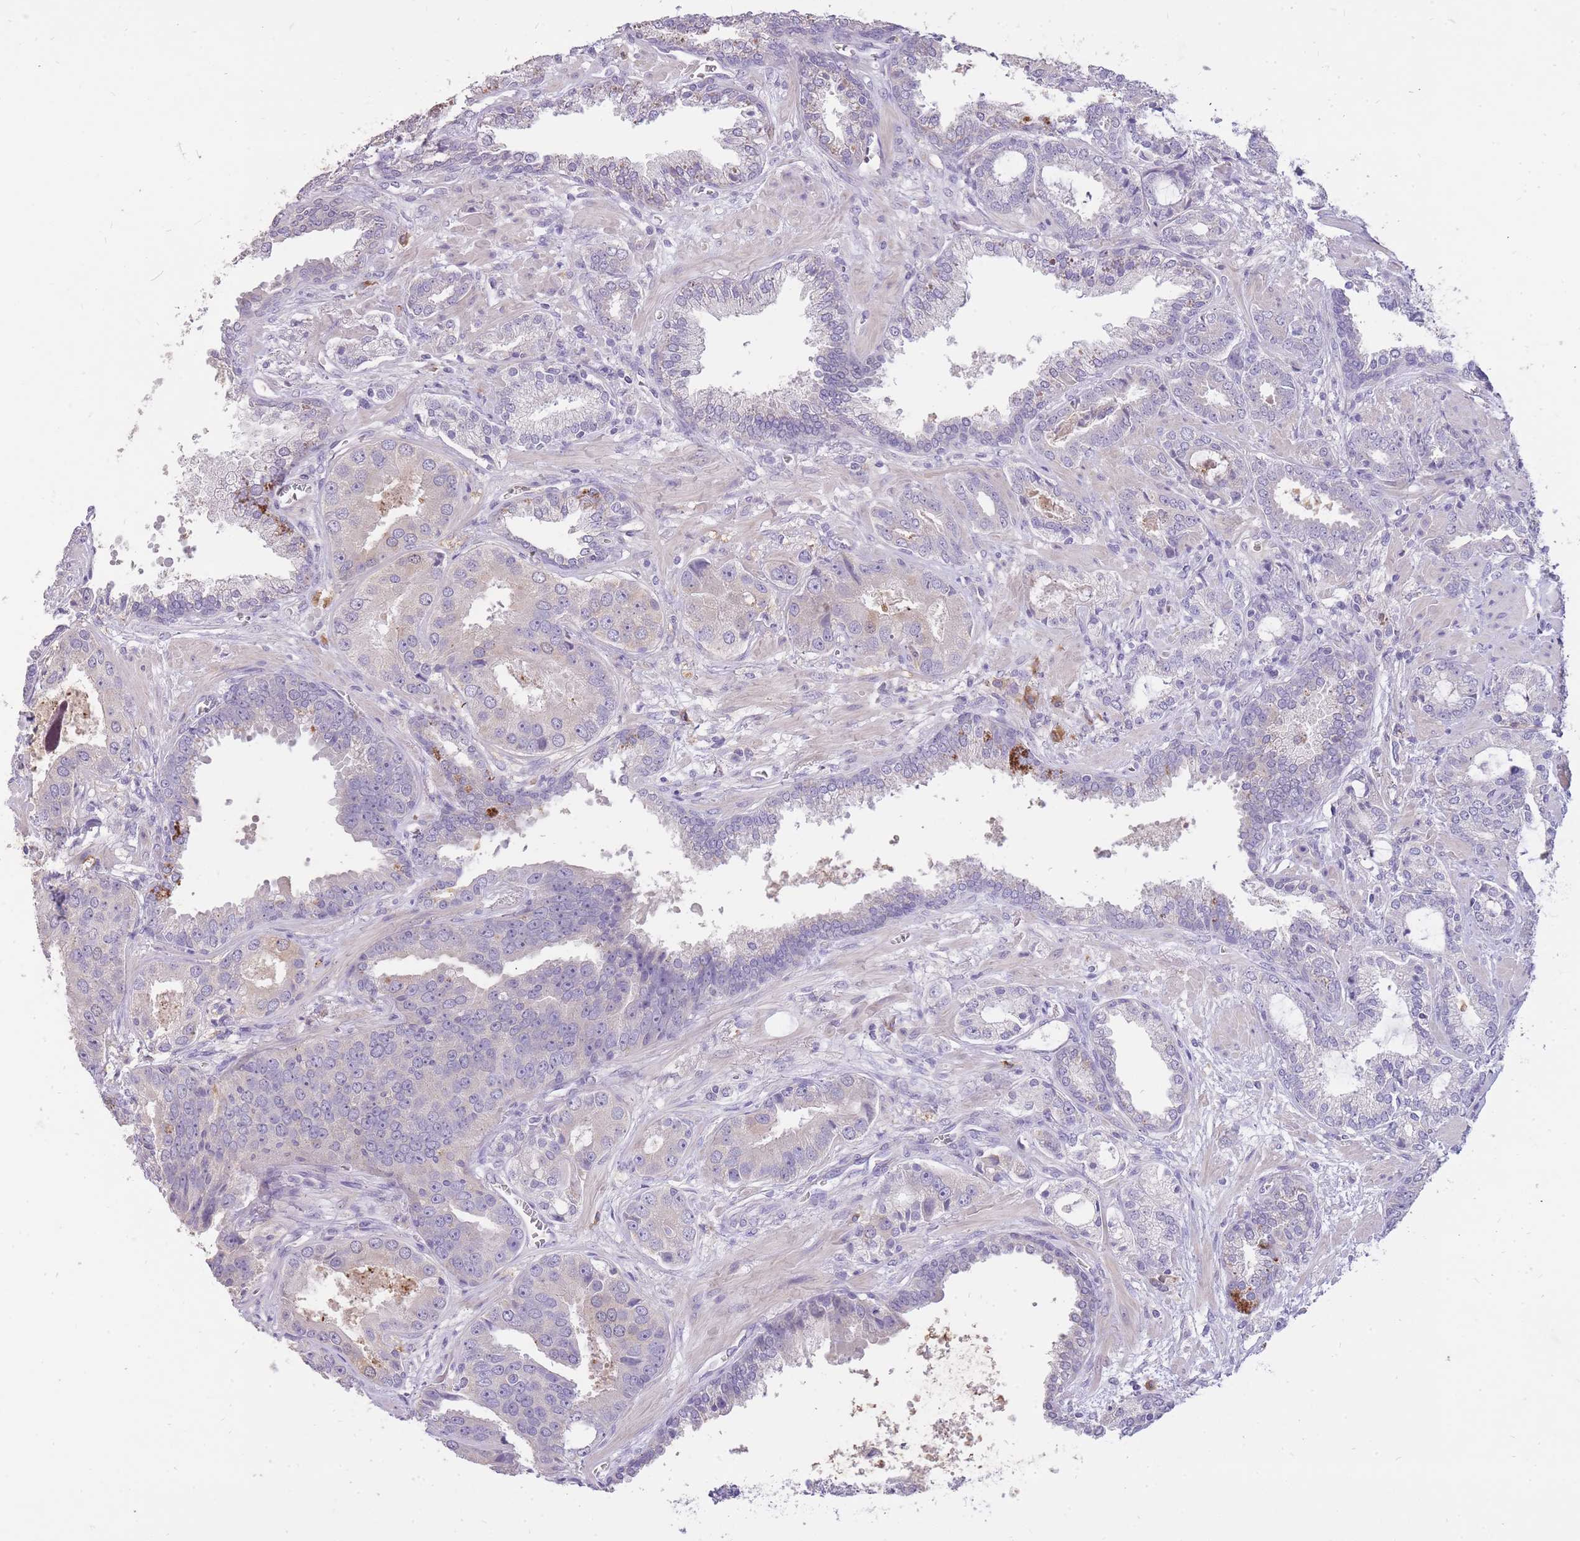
{"staining": {"intensity": "negative", "quantity": "none", "location": "none"}, "tissue": "prostate cancer", "cell_type": "Tumor cells", "image_type": "cancer", "snomed": [{"axis": "morphology", "description": "Adenocarcinoma, High grade"}, {"axis": "topography", "description": "Prostate"}], "caption": "An image of human prostate cancer is negative for staining in tumor cells.", "gene": "FRG2C", "patient": {"sex": "male", "age": 71}}